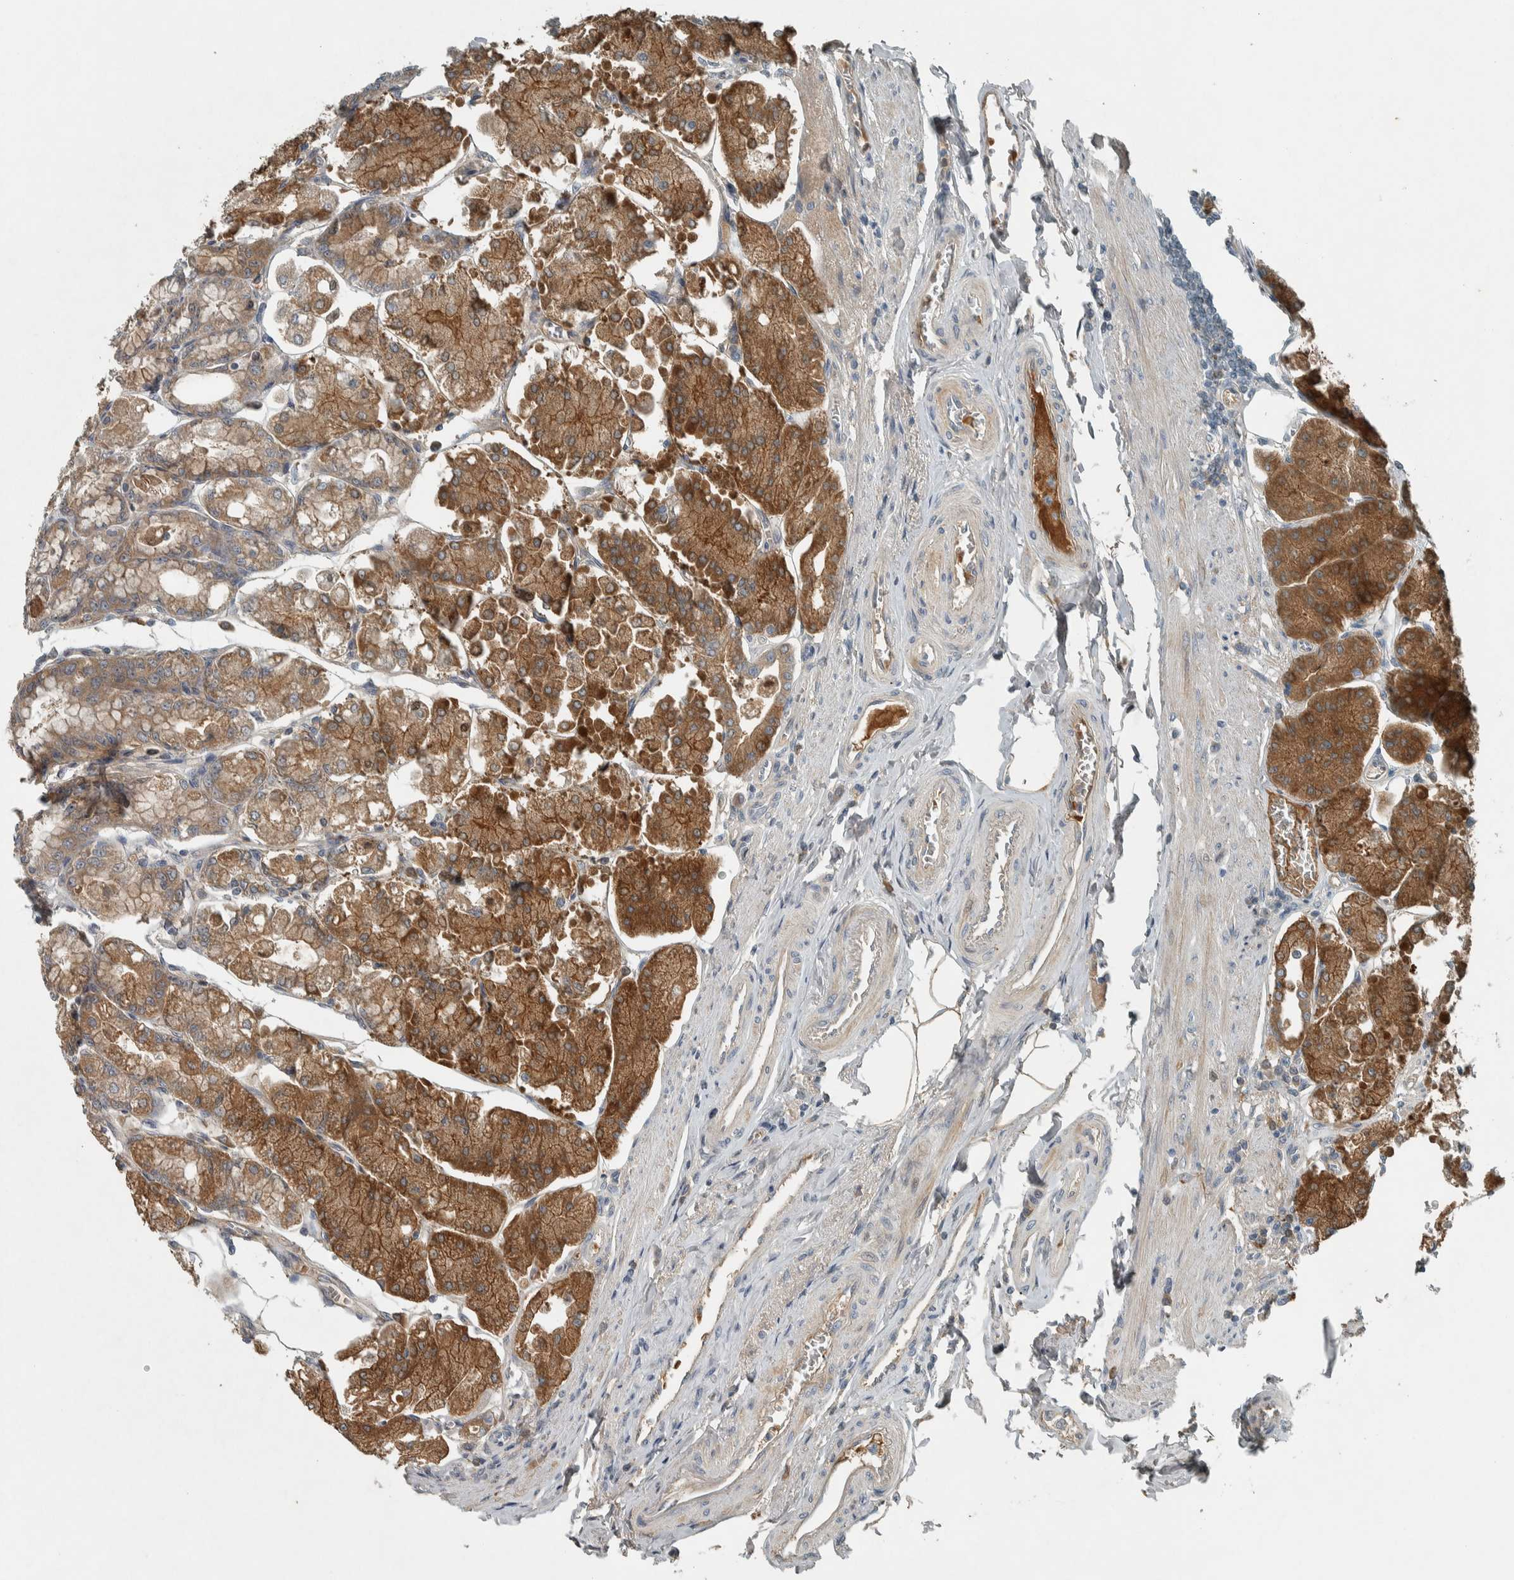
{"staining": {"intensity": "moderate", "quantity": ">75%", "location": "cytoplasmic/membranous"}, "tissue": "stomach", "cell_type": "Glandular cells", "image_type": "normal", "snomed": [{"axis": "morphology", "description": "Normal tissue, NOS"}, {"axis": "topography", "description": "Stomach, lower"}], "caption": "Immunohistochemistry image of normal stomach: stomach stained using immunohistochemistry demonstrates medium levels of moderate protein expression localized specifically in the cytoplasmic/membranous of glandular cells, appearing as a cytoplasmic/membranous brown color.", "gene": "CLCN2", "patient": {"sex": "male", "age": 71}}